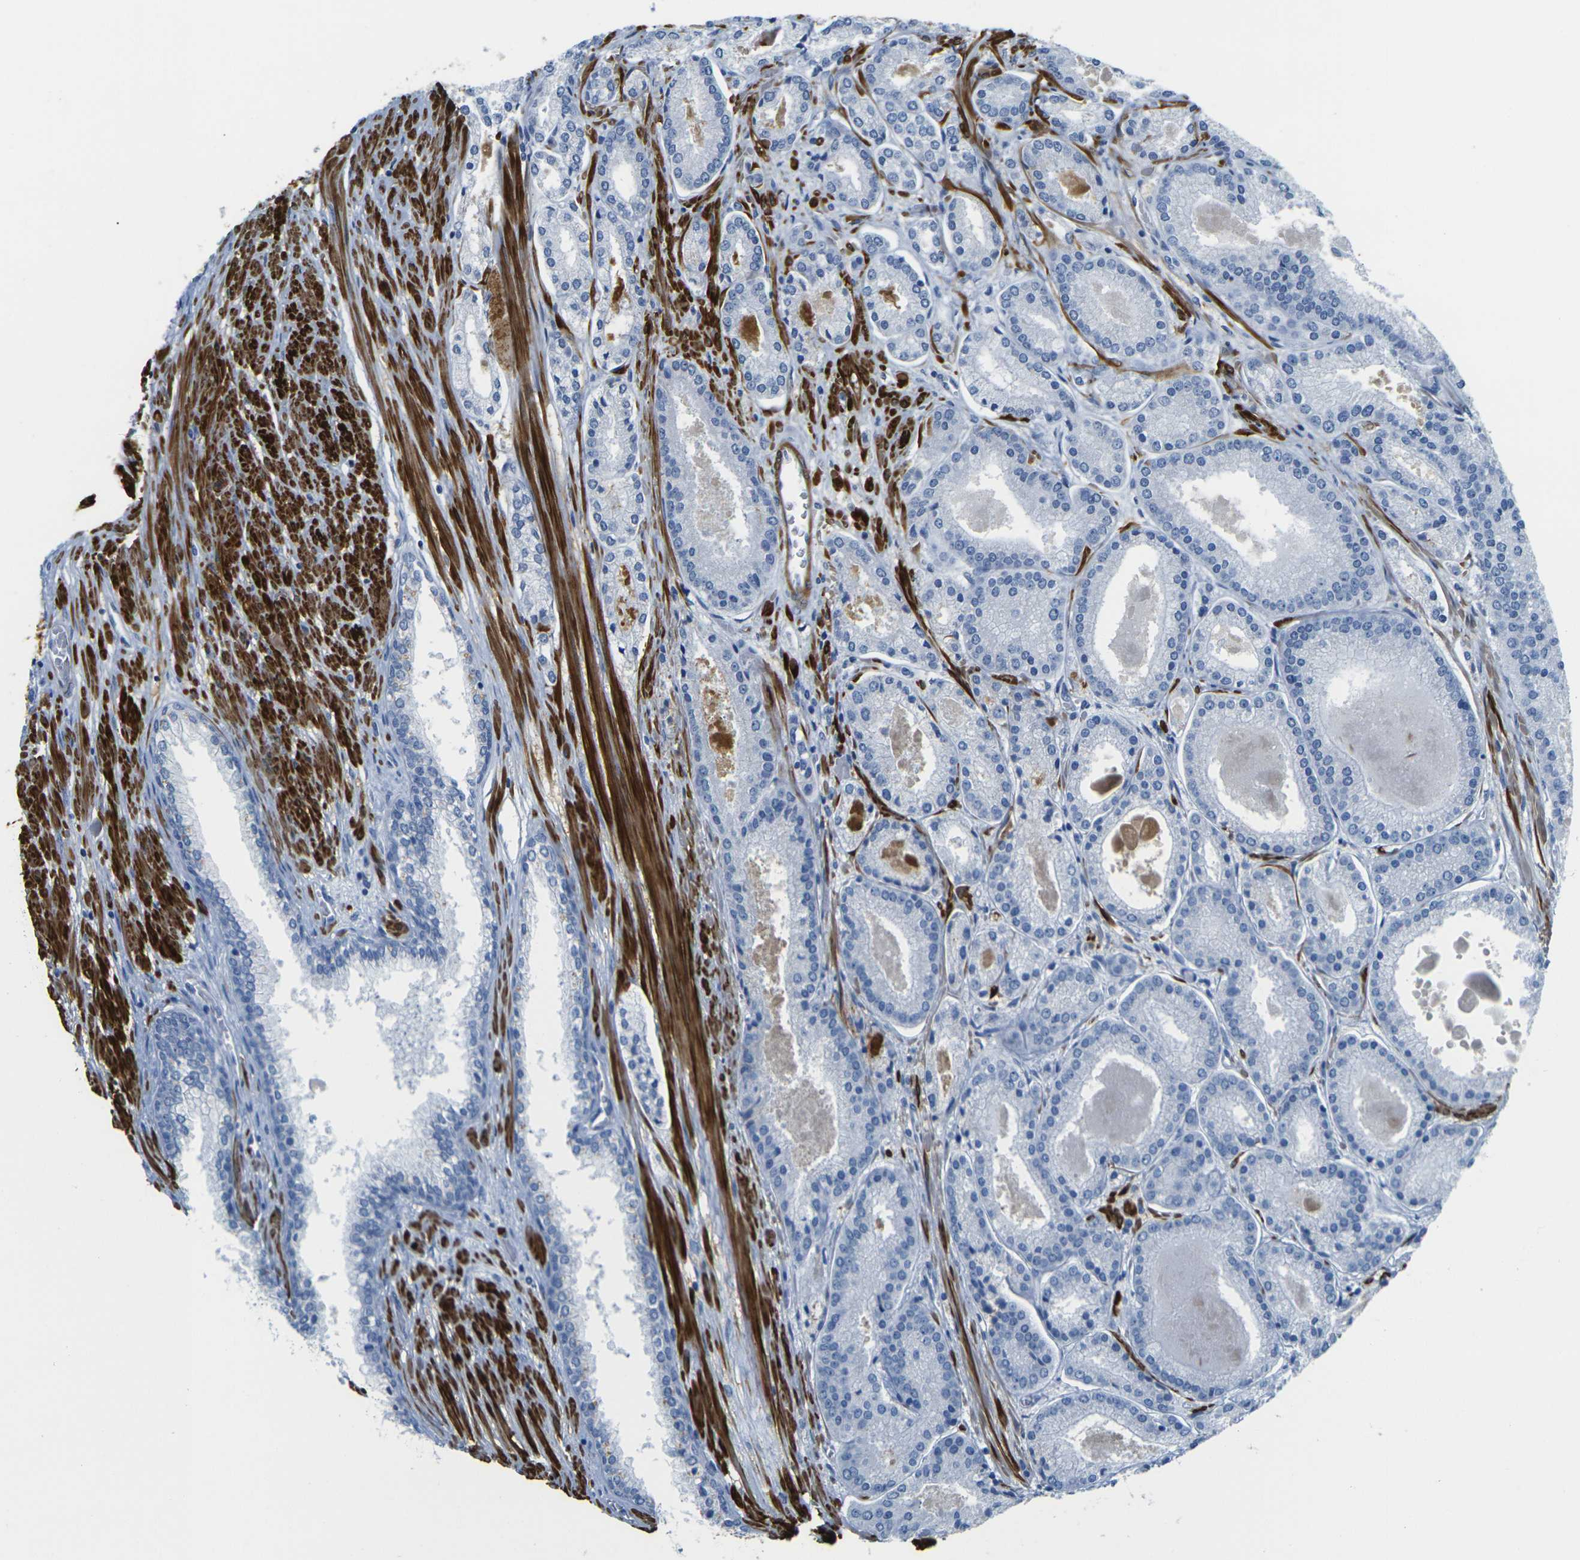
{"staining": {"intensity": "negative", "quantity": "none", "location": "none"}, "tissue": "prostate cancer", "cell_type": "Tumor cells", "image_type": "cancer", "snomed": [{"axis": "morphology", "description": "Adenocarcinoma, Low grade"}, {"axis": "topography", "description": "Prostate"}], "caption": "Immunohistochemistry (IHC) micrograph of neoplastic tissue: human prostate low-grade adenocarcinoma stained with DAB (3,3'-diaminobenzidine) reveals no significant protein positivity in tumor cells.", "gene": "CNN1", "patient": {"sex": "male", "age": 59}}